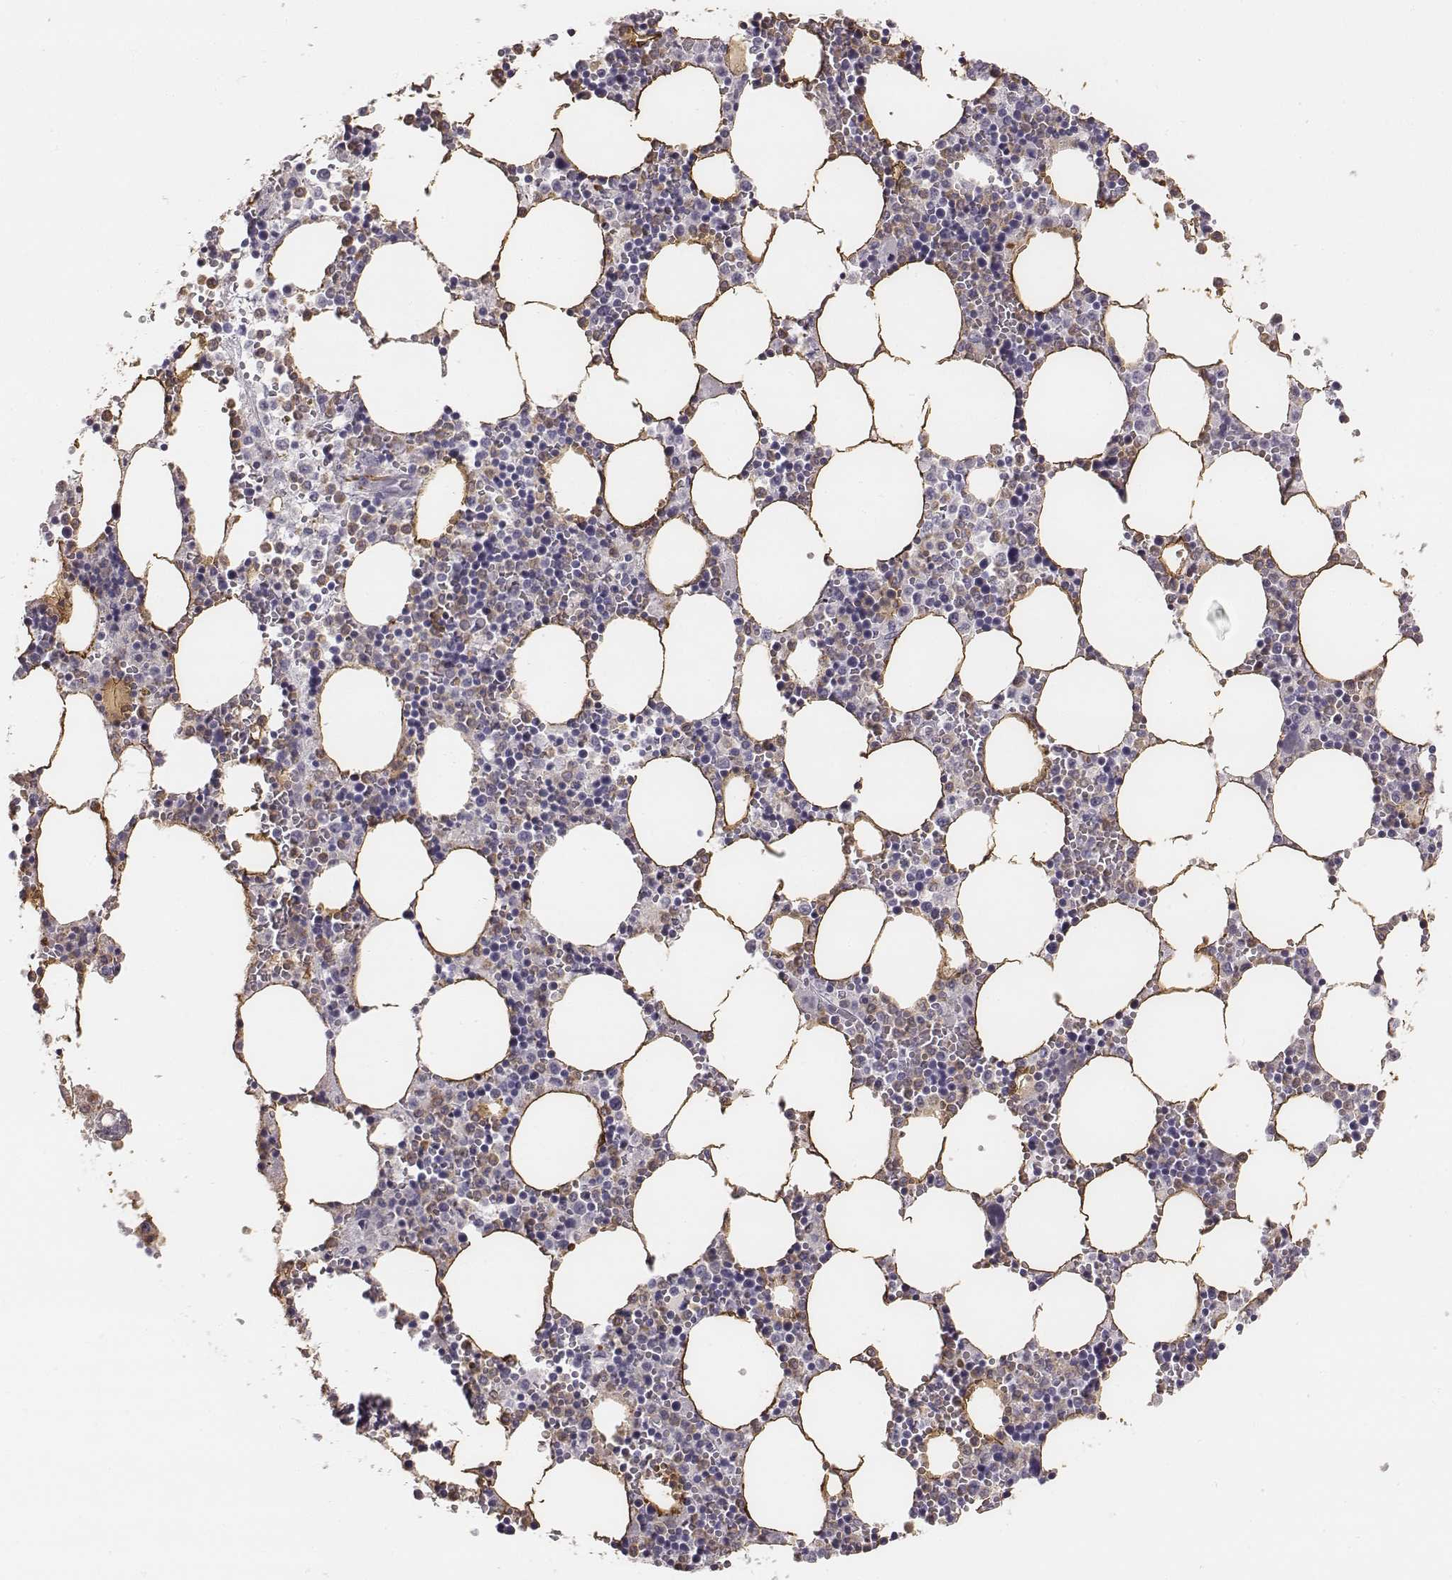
{"staining": {"intensity": "moderate", "quantity": "<25%", "location": "cytoplasmic/membranous"}, "tissue": "bone marrow", "cell_type": "Hematopoietic cells", "image_type": "normal", "snomed": [{"axis": "morphology", "description": "Normal tissue, NOS"}, {"axis": "topography", "description": "Bone marrow"}], "caption": "Immunohistochemical staining of benign human bone marrow reveals low levels of moderate cytoplasmic/membranous positivity in about <25% of hematopoietic cells. Immunohistochemistry stains the protein of interest in brown and the nuclei are stained blue.", "gene": "KCNJ12", "patient": {"sex": "female", "age": 64}}